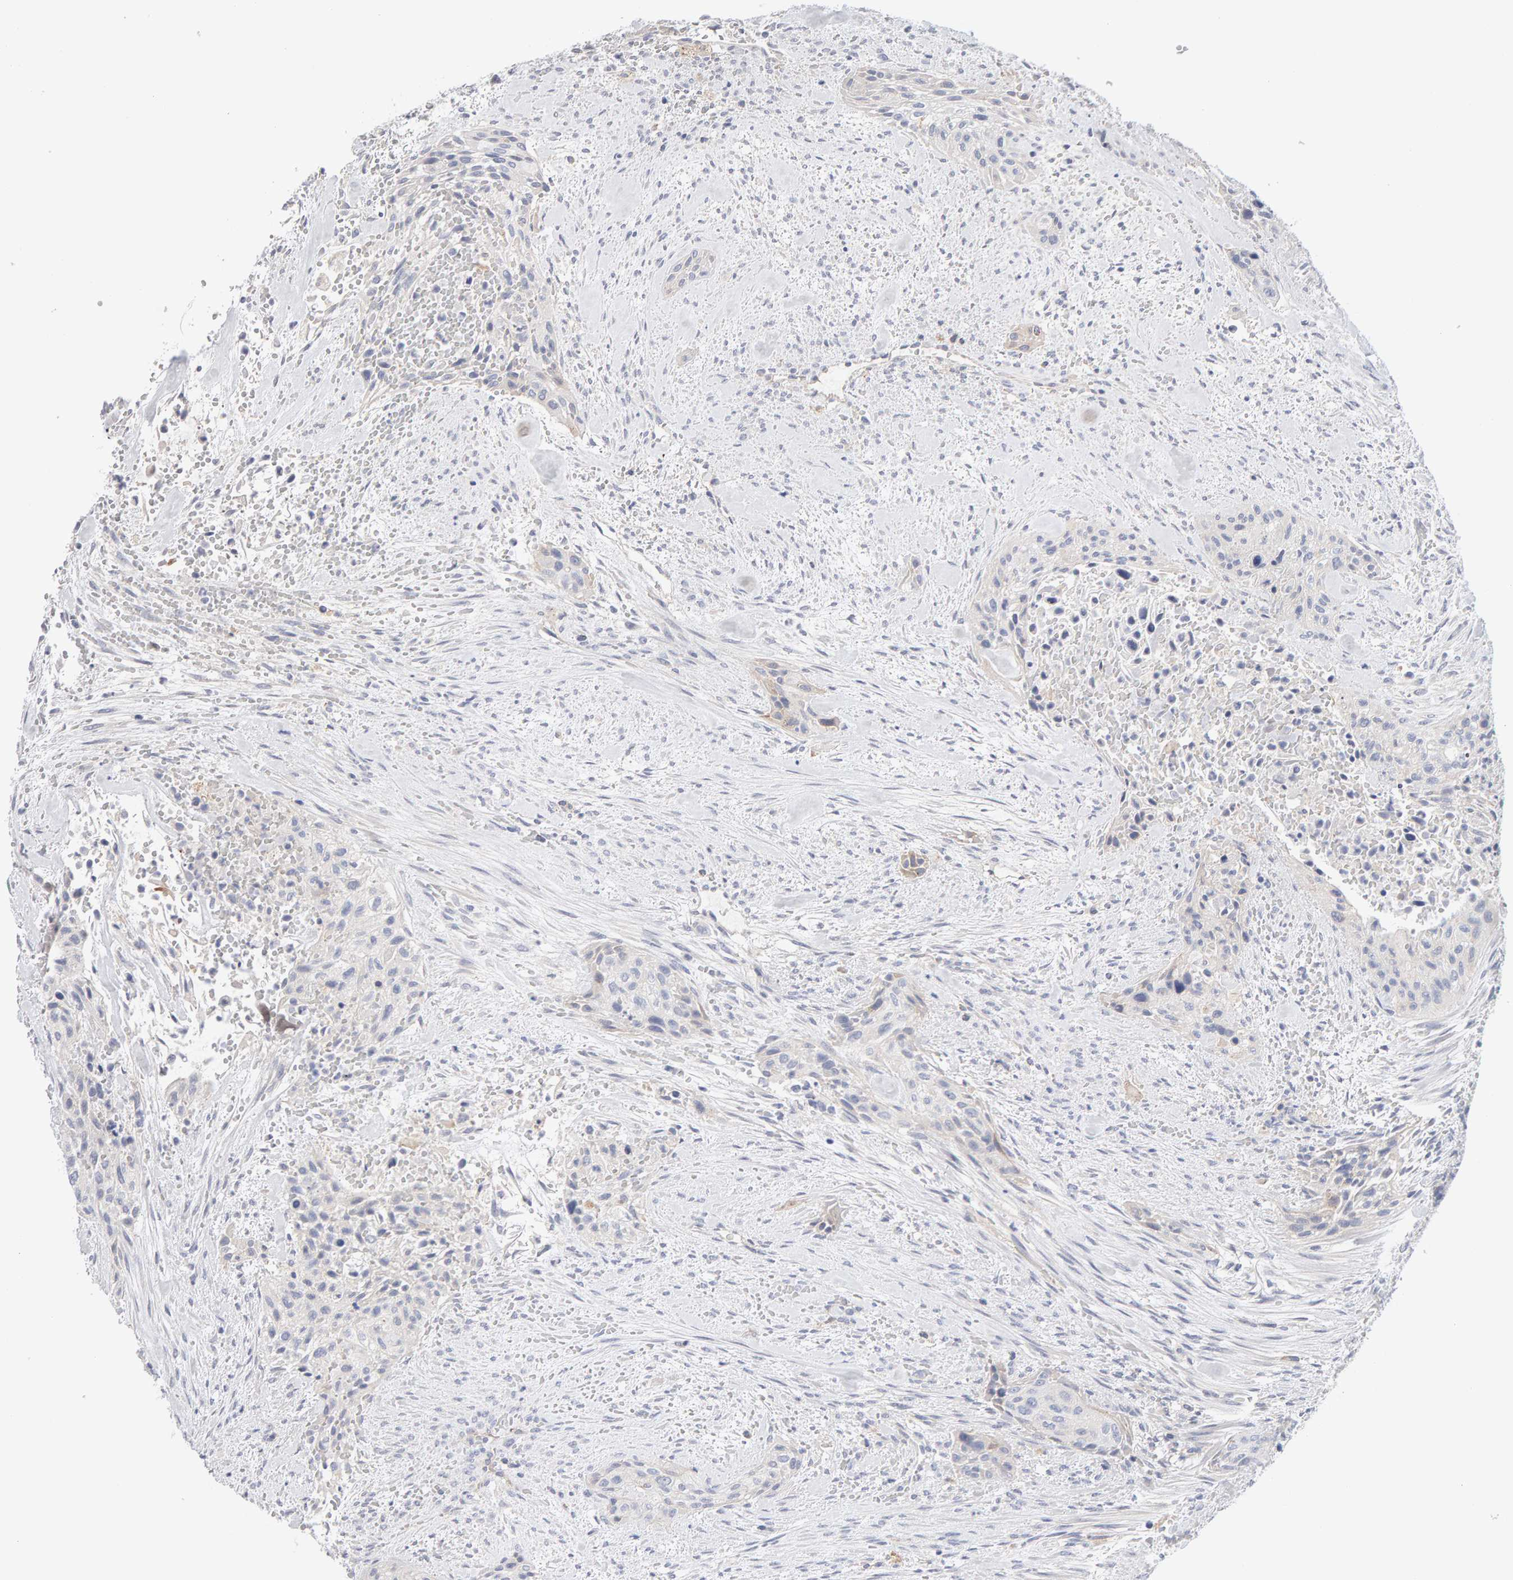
{"staining": {"intensity": "negative", "quantity": "none", "location": "none"}, "tissue": "urothelial cancer", "cell_type": "Tumor cells", "image_type": "cancer", "snomed": [{"axis": "morphology", "description": "Urothelial carcinoma, High grade"}, {"axis": "topography", "description": "Urinary bladder"}], "caption": "The image displays no staining of tumor cells in urothelial cancer.", "gene": "METRNL", "patient": {"sex": "male", "age": 35}}